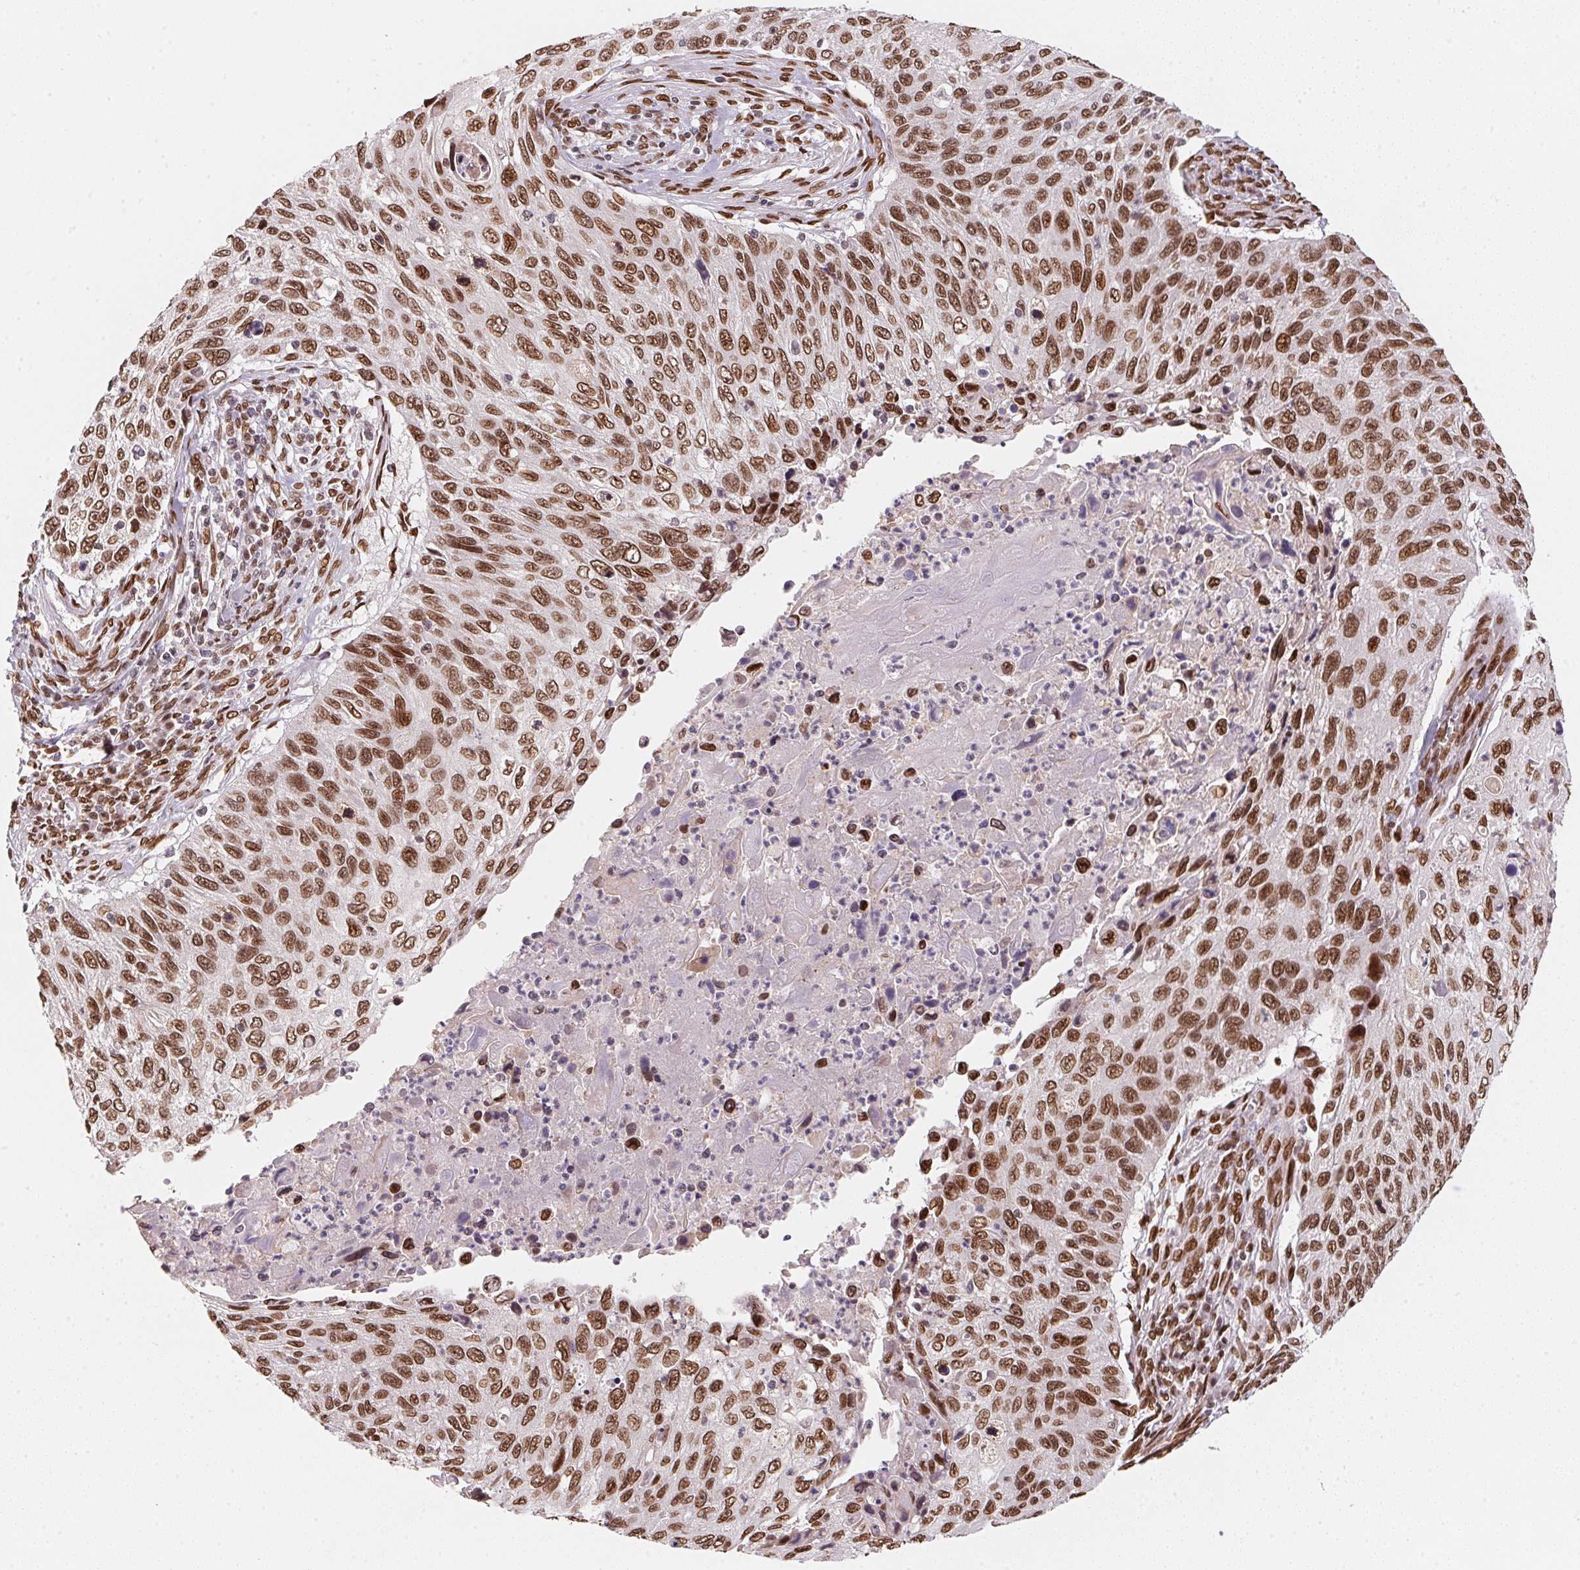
{"staining": {"intensity": "strong", "quantity": ">75%", "location": "cytoplasmic/membranous,nuclear"}, "tissue": "cervical cancer", "cell_type": "Tumor cells", "image_type": "cancer", "snomed": [{"axis": "morphology", "description": "Squamous cell carcinoma, NOS"}, {"axis": "topography", "description": "Cervix"}], "caption": "This photomicrograph shows IHC staining of cervical cancer (squamous cell carcinoma), with high strong cytoplasmic/membranous and nuclear expression in about >75% of tumor cells.", "gene": "SAP30BP", "patient": {"sex": "female", "age": 70}}